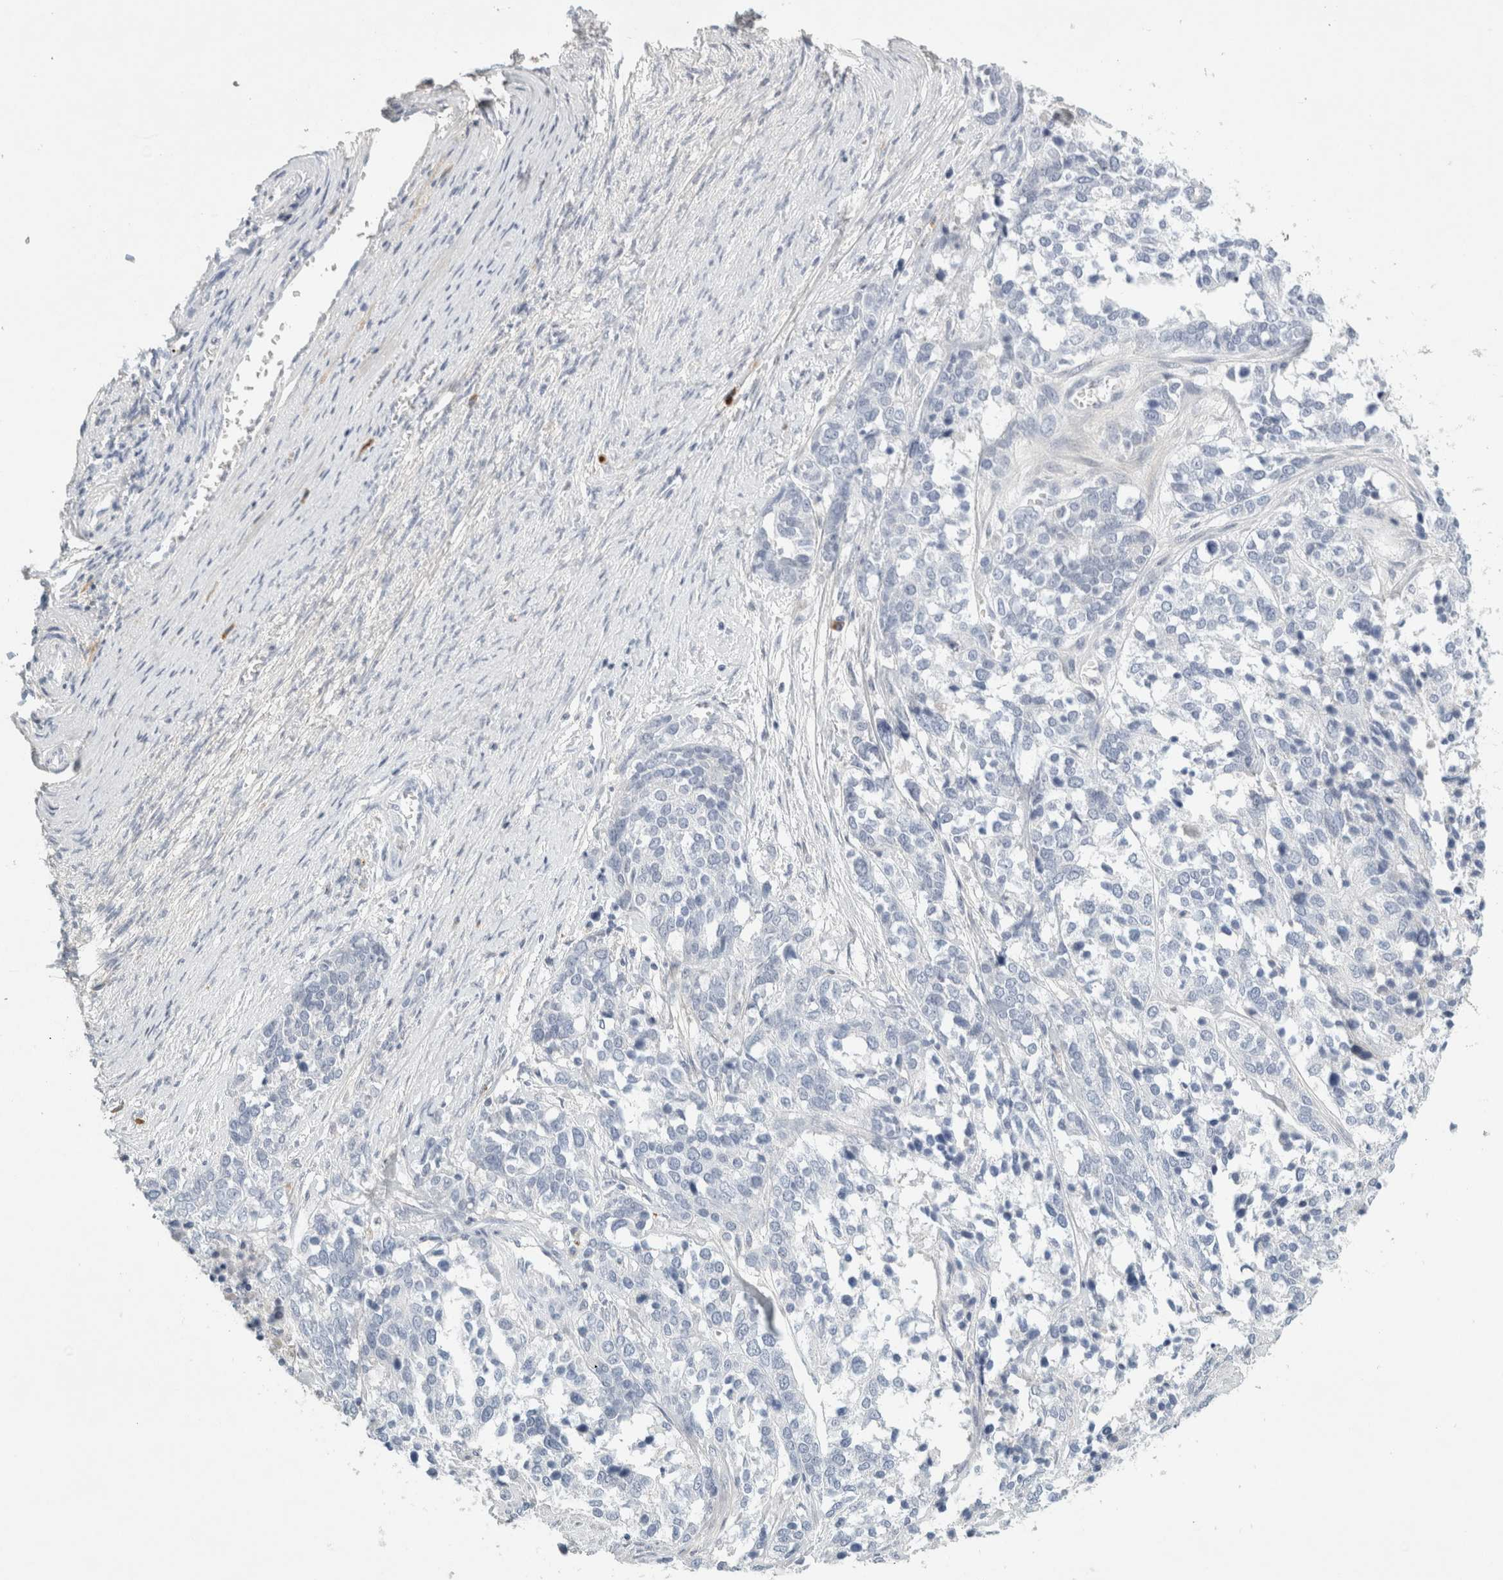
{"staining": {"intensity": "negative", "quantity": "none", "location": "none"}, "tissue": "ovarian cancer", "cell_type": "Tumor cells", "image_type": "cancer", "snomed": [{"axis": "morphology", "description": "Cystadenocarcinoma, serous, NOS"}, {"axis": "topography", "description": "Ovary"}], "caption": "Tumor cells show no significant protein positivity in serous cystadenocarcinoma (ovarian).", "gene": "FGL2", "patient": {"sex": "female", "age": 44}}